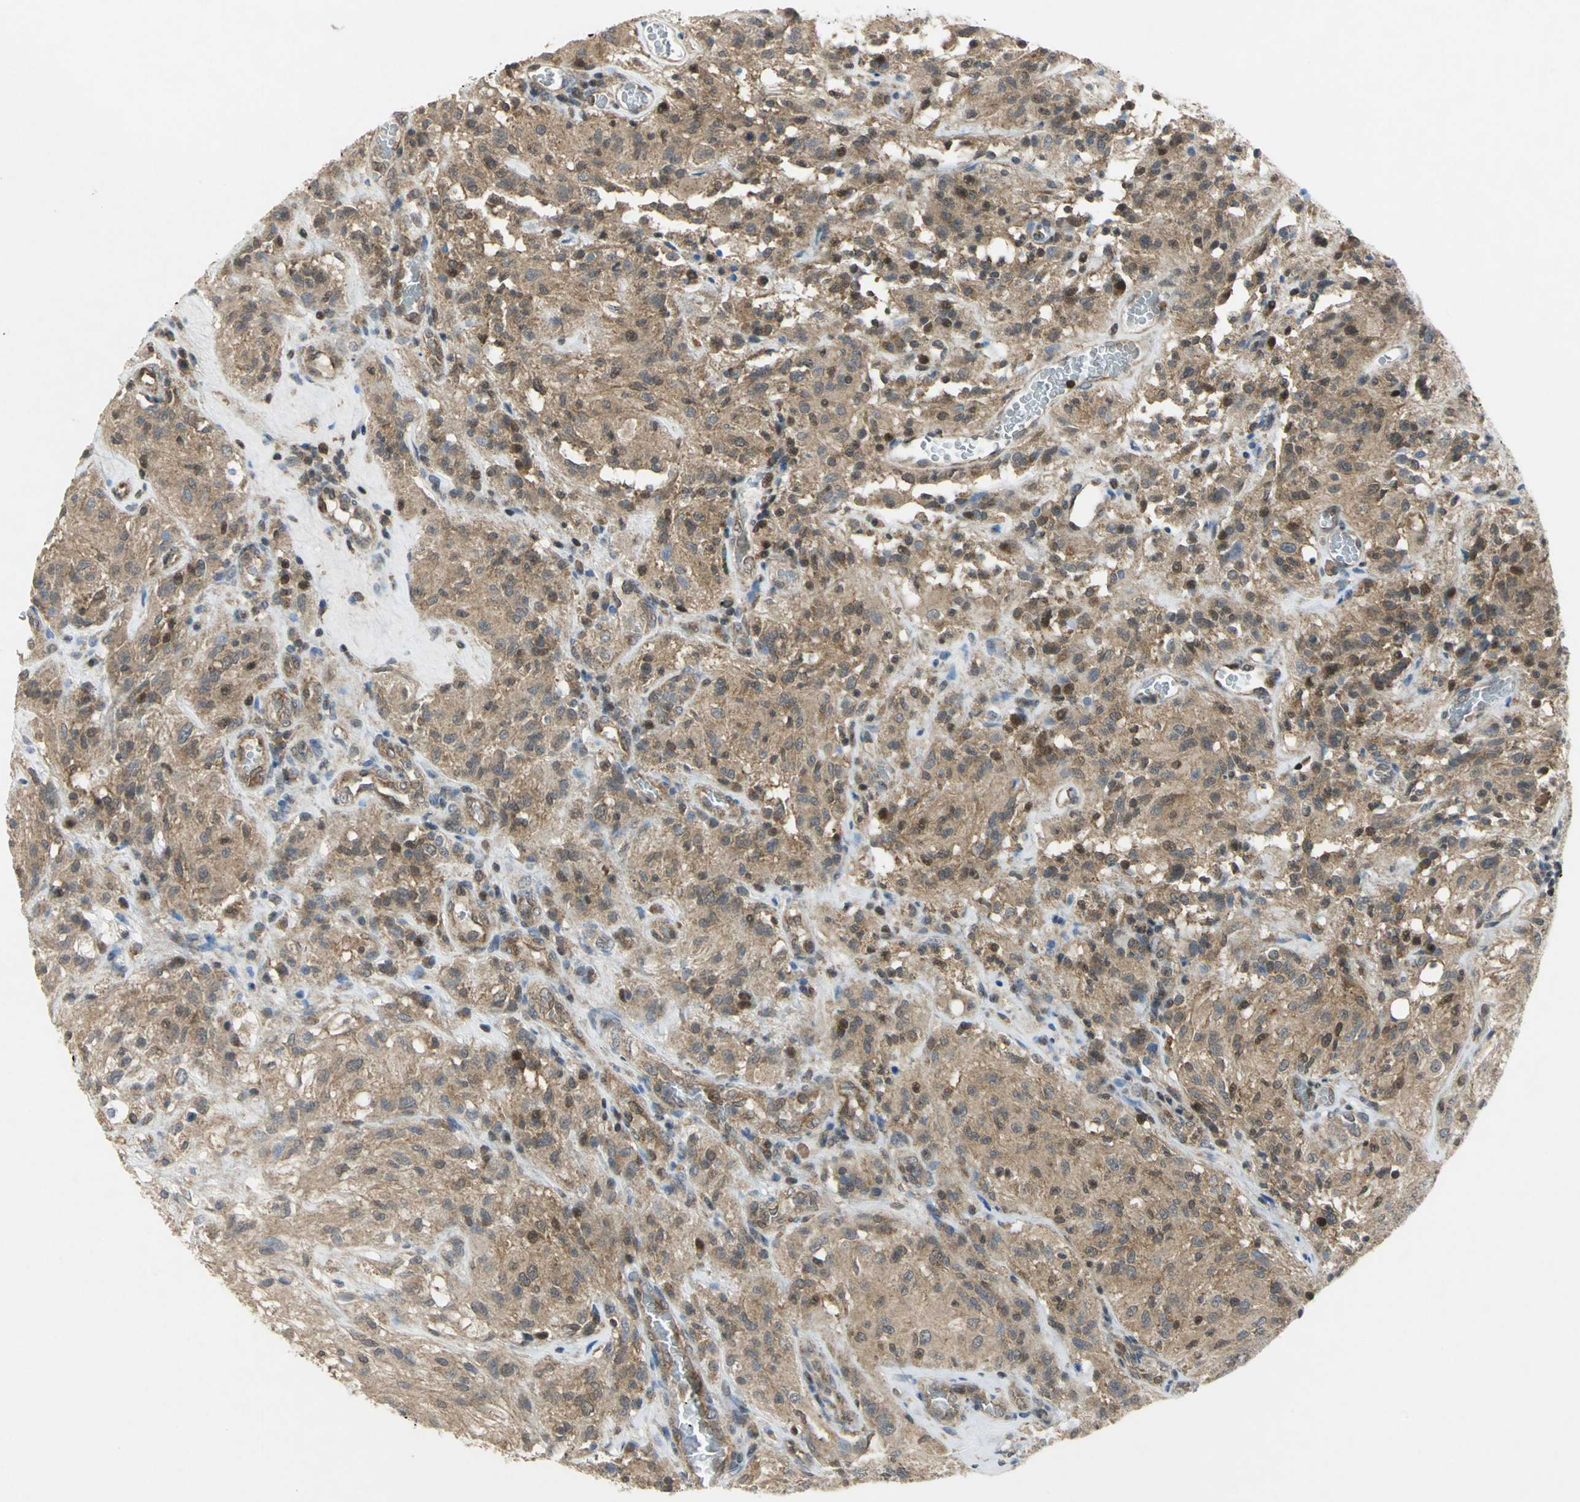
{"staining": {"intensity": "moderate", "quantity": ">75%", "location": "cytoplasmic/membranous,nuclear"}, "tissue": "glioma", "cell_type": "Tumor cells", "image_type": "cancer", "snomed": [{"axis": "morphology", "description": "Normal tissue, NOS"}, {"axis": "morphology", "description": "Glioma, malignant, High grade"}, {"axis": "topography", "description": "Cerebral cortex"}], "caption": "Malignant high-grade glioma stained for a protein shows moderate cytoplasmic/membranous and nuclear positivity in tumor cells.", "gene": "PPIA", "patient": {"sex": "male", "age": 56}}